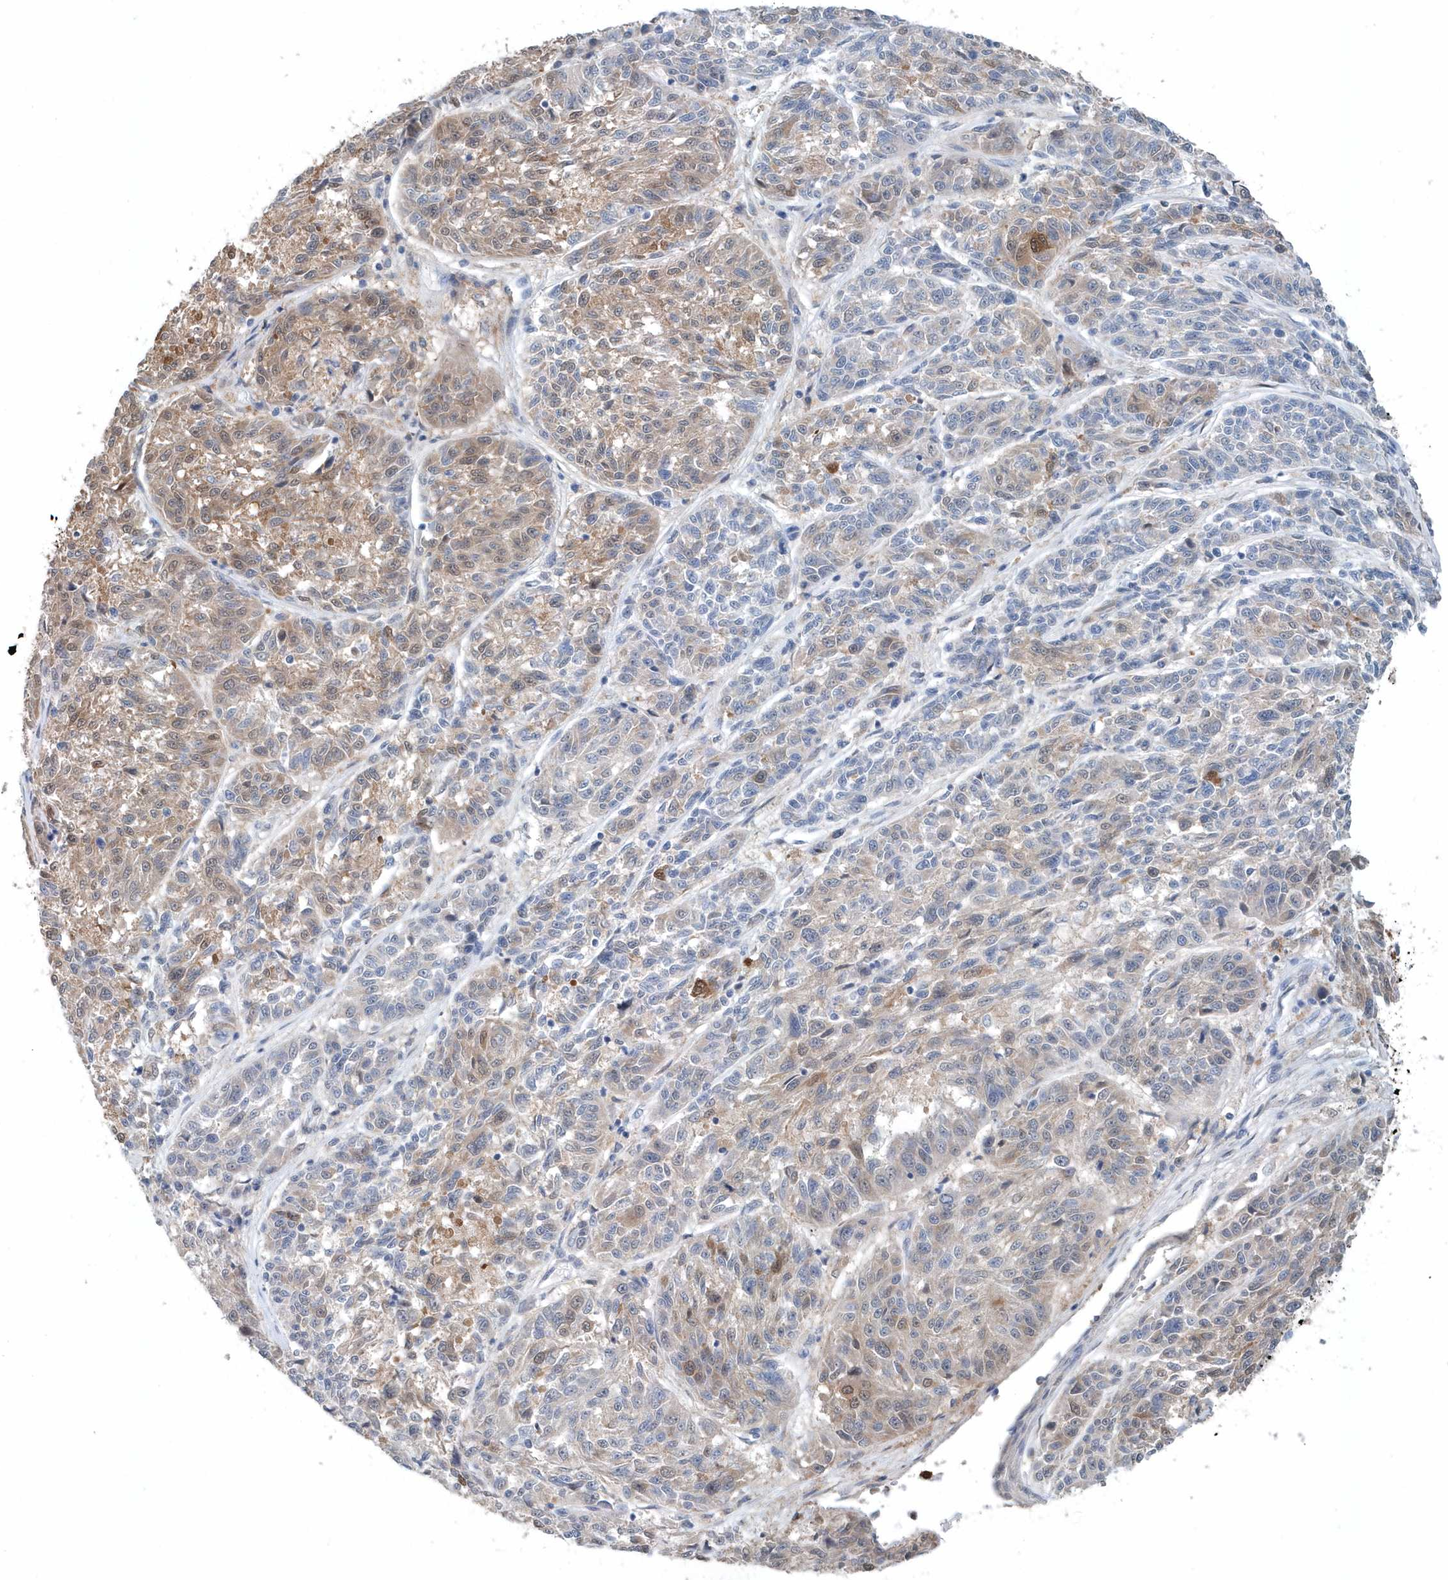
{"staining": {"intensity": "moderate", "quantity": "25%-75%", "location": "cytoplasmic/membranous,nuclear"}, "tissue": "melanoma", "cell_type": "Tumor cells", "image_type": "cancer", "snomed": [{"axis": "morphology", "description": "Malignant melanoma, NOS"}, {"axis": "topography", "description": "Skin"}], "caption": "Malignant melanoma tissue demonstrates moderate cytoplasmic/membranous and nuclear positivity in about 25%-75% of tumor cells, visualized by immunohistochemistry.", "gene": "PFN2", "patient": {"sex": "male", "age": 53}}